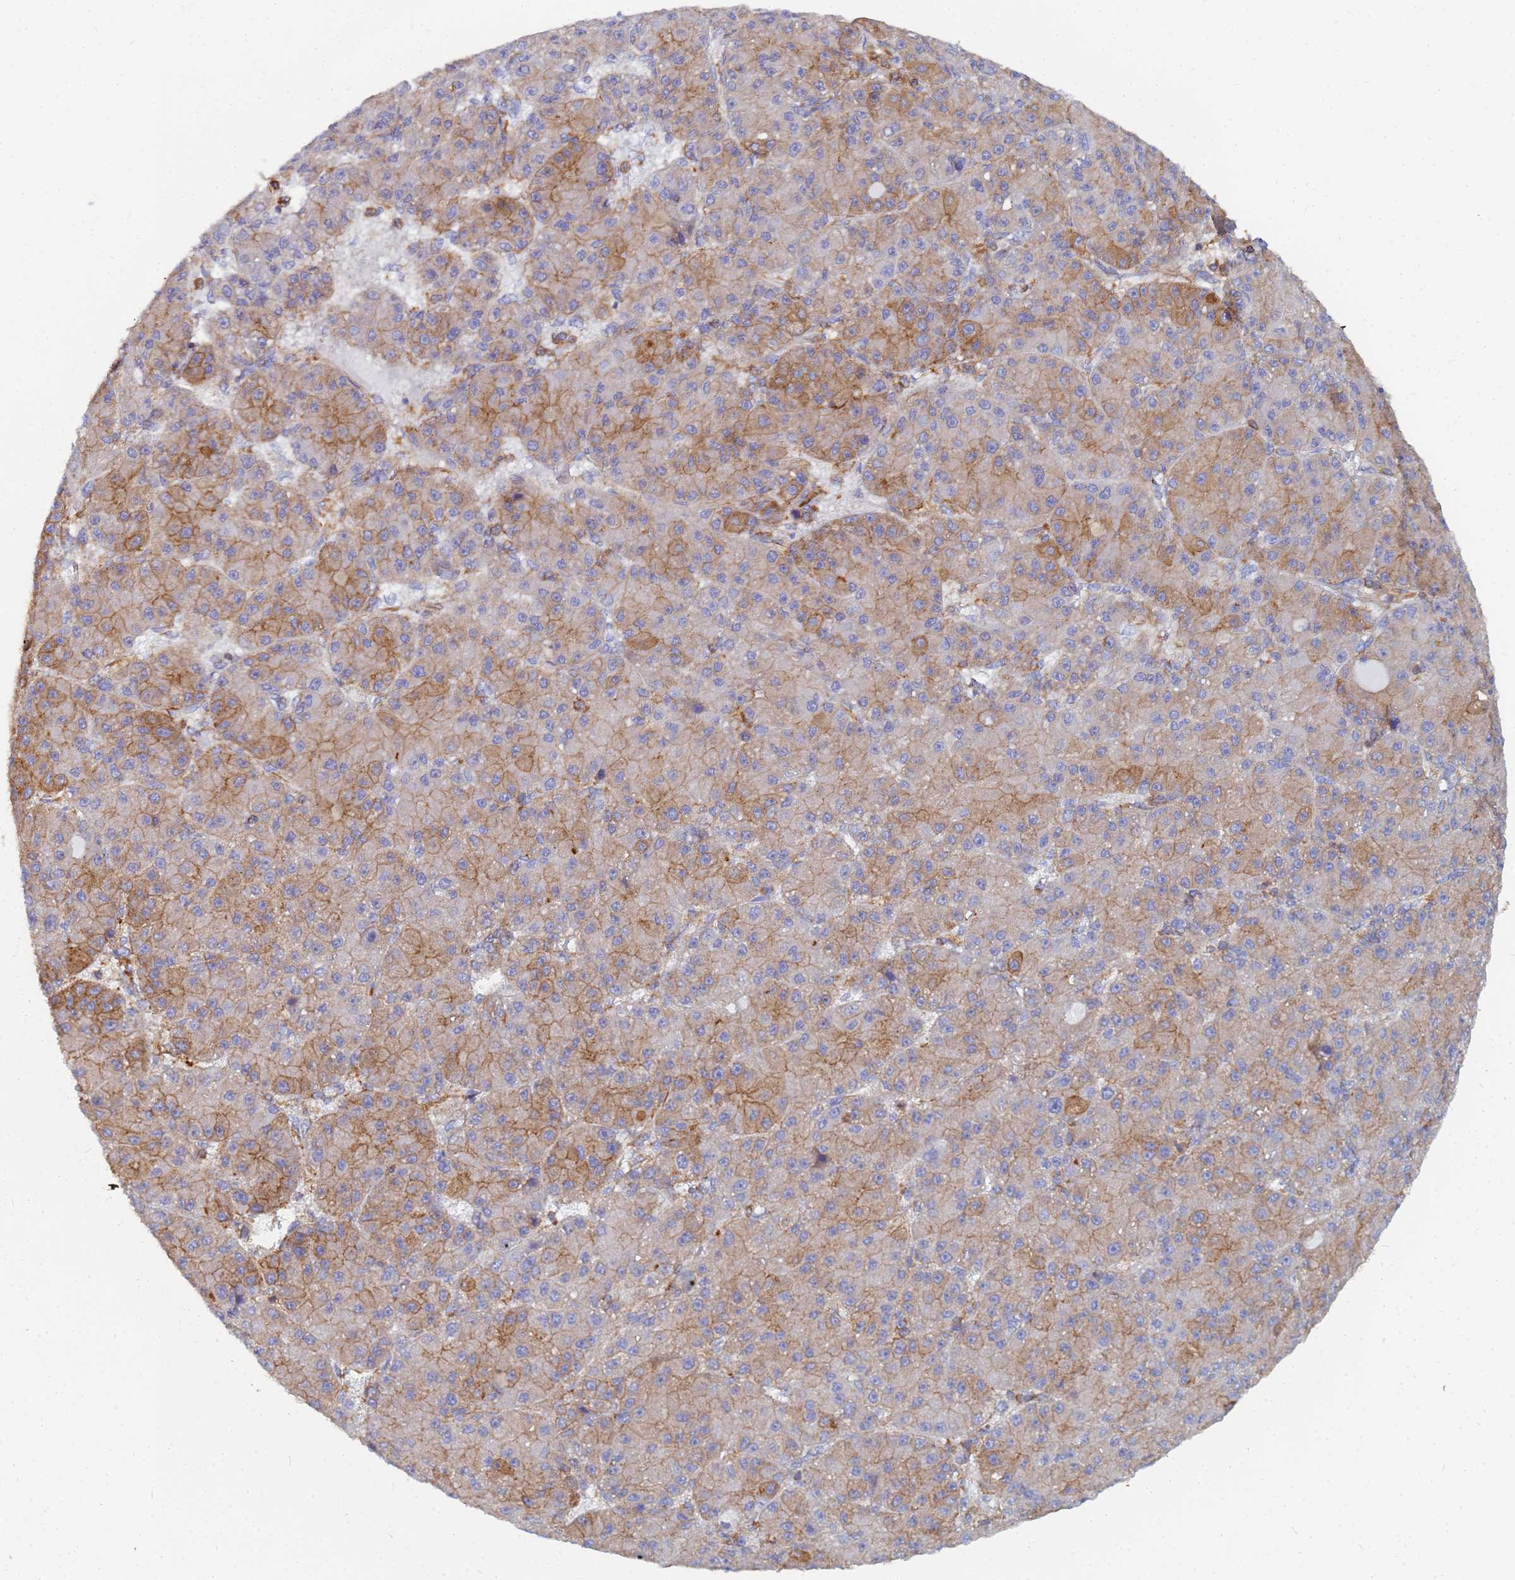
{"staining": {"intensity": "moderate", "quantity": ">75%", "location": "cytoplasmic/membranous"}, "tissue": "liver cancer", "cell_type": "Tumor cells", "image_type": "cancer", "snomed": [{"axis": "morphology", "description": "Carcinoma, Hepatocellular, NOS"}, {"axis": "topography", "description": "Liver"}], "caption": "This is a micrograph of immunohistochemistry staining of liver hepatocellular carcinoma, which shows moderate expression in the cytoplasmic/membranous of tumor cells.", "gene": "GPR42", "patient": {"sex": "male", "age": 67}}